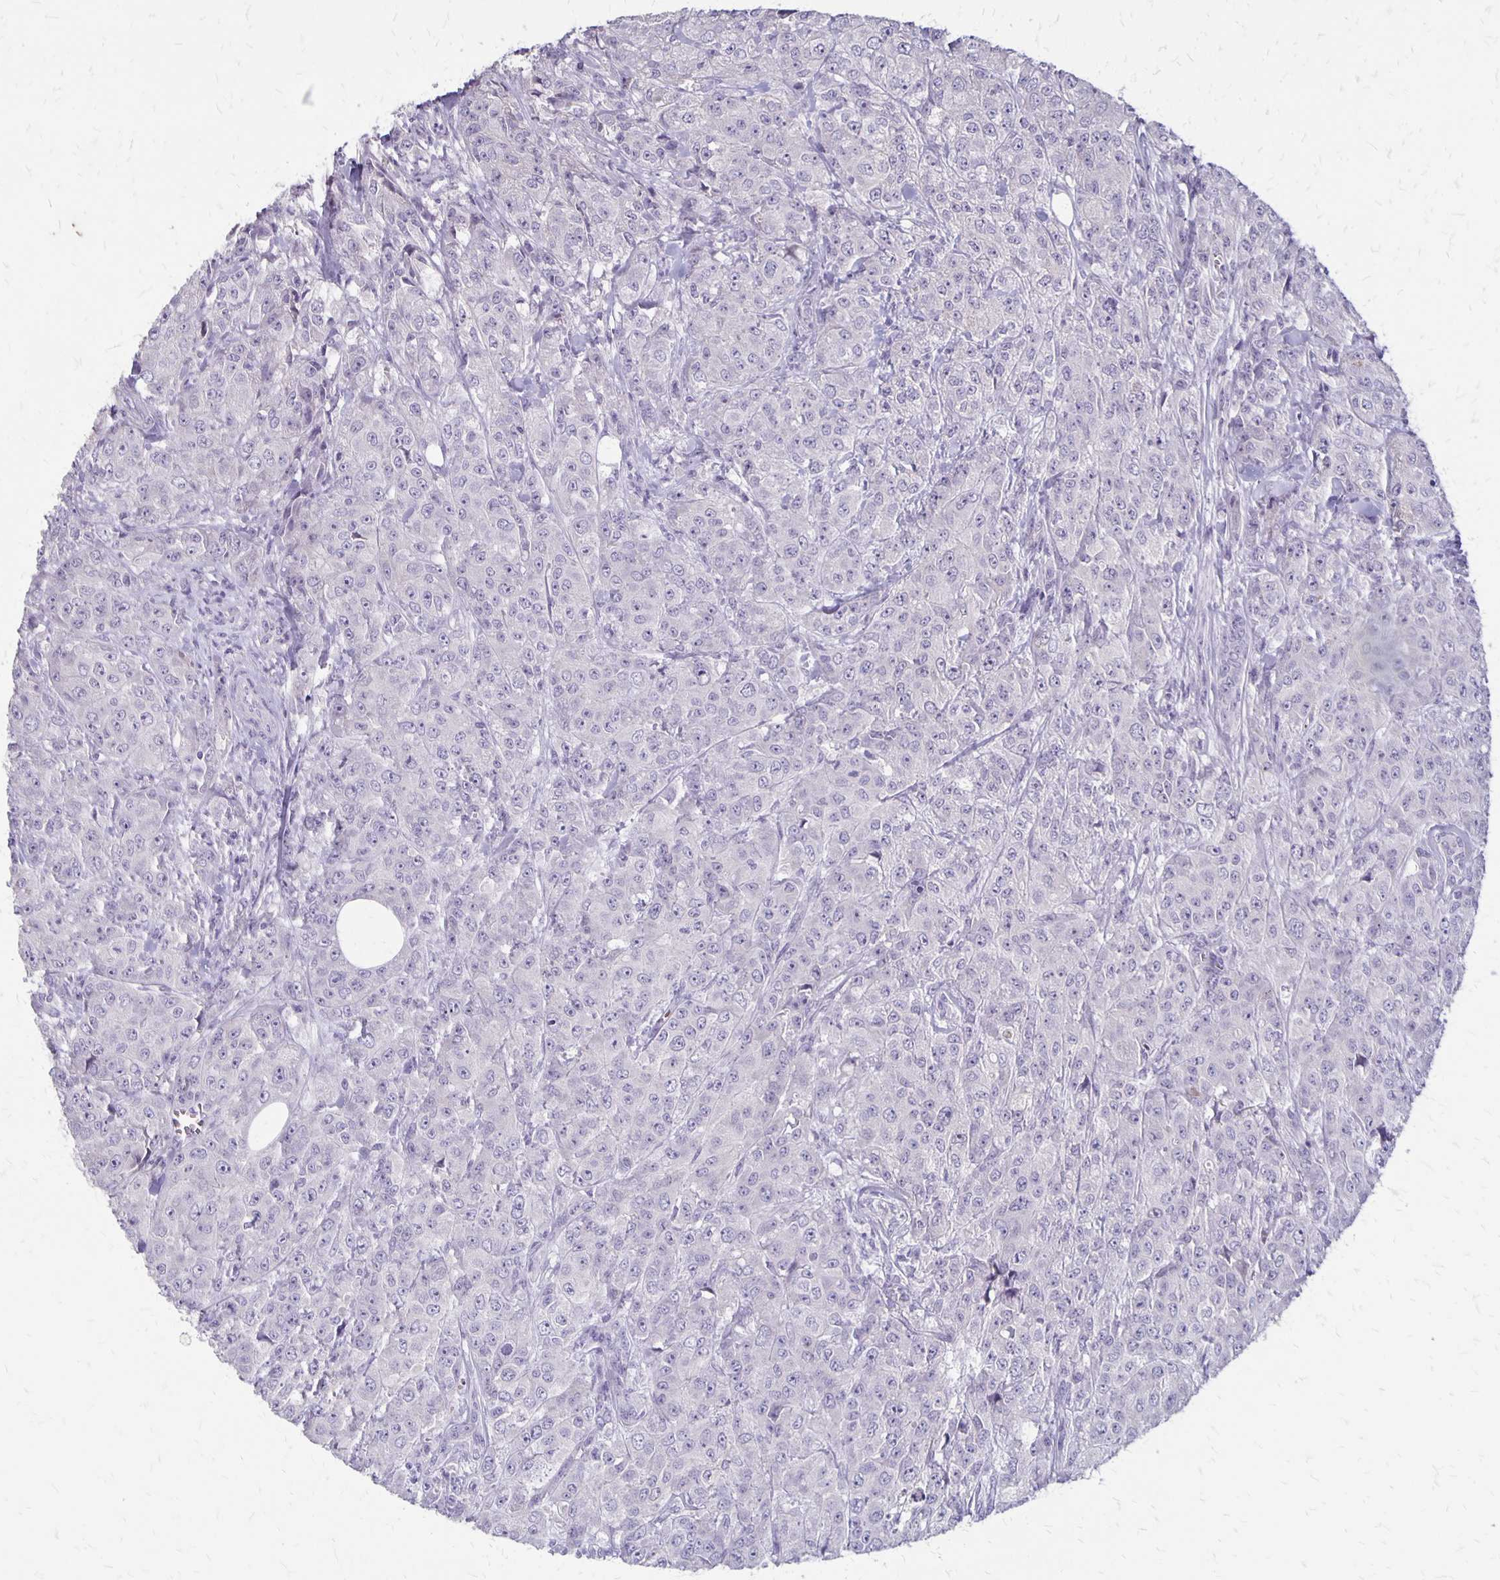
{"staining": {"intensity": "negative", "quantity": "none", "location": "none"}, "tissue": "breast cancer", "cell_type": "Tumor cells", "image_type": "cancer", "snomed": [{"axis": "morphology", "description": "Normal tissue, NOS"}, {"axis": "morphology", "description": "Duct carcinoma"}, {"axis": "topography", "description": "Breast"}], "caption": "An image of human breast invasive ductal carcinoma is negative for staining in tumor cells.", "gene": "SEPTIN5", "patient": {"sex": "female", "age": 43}}